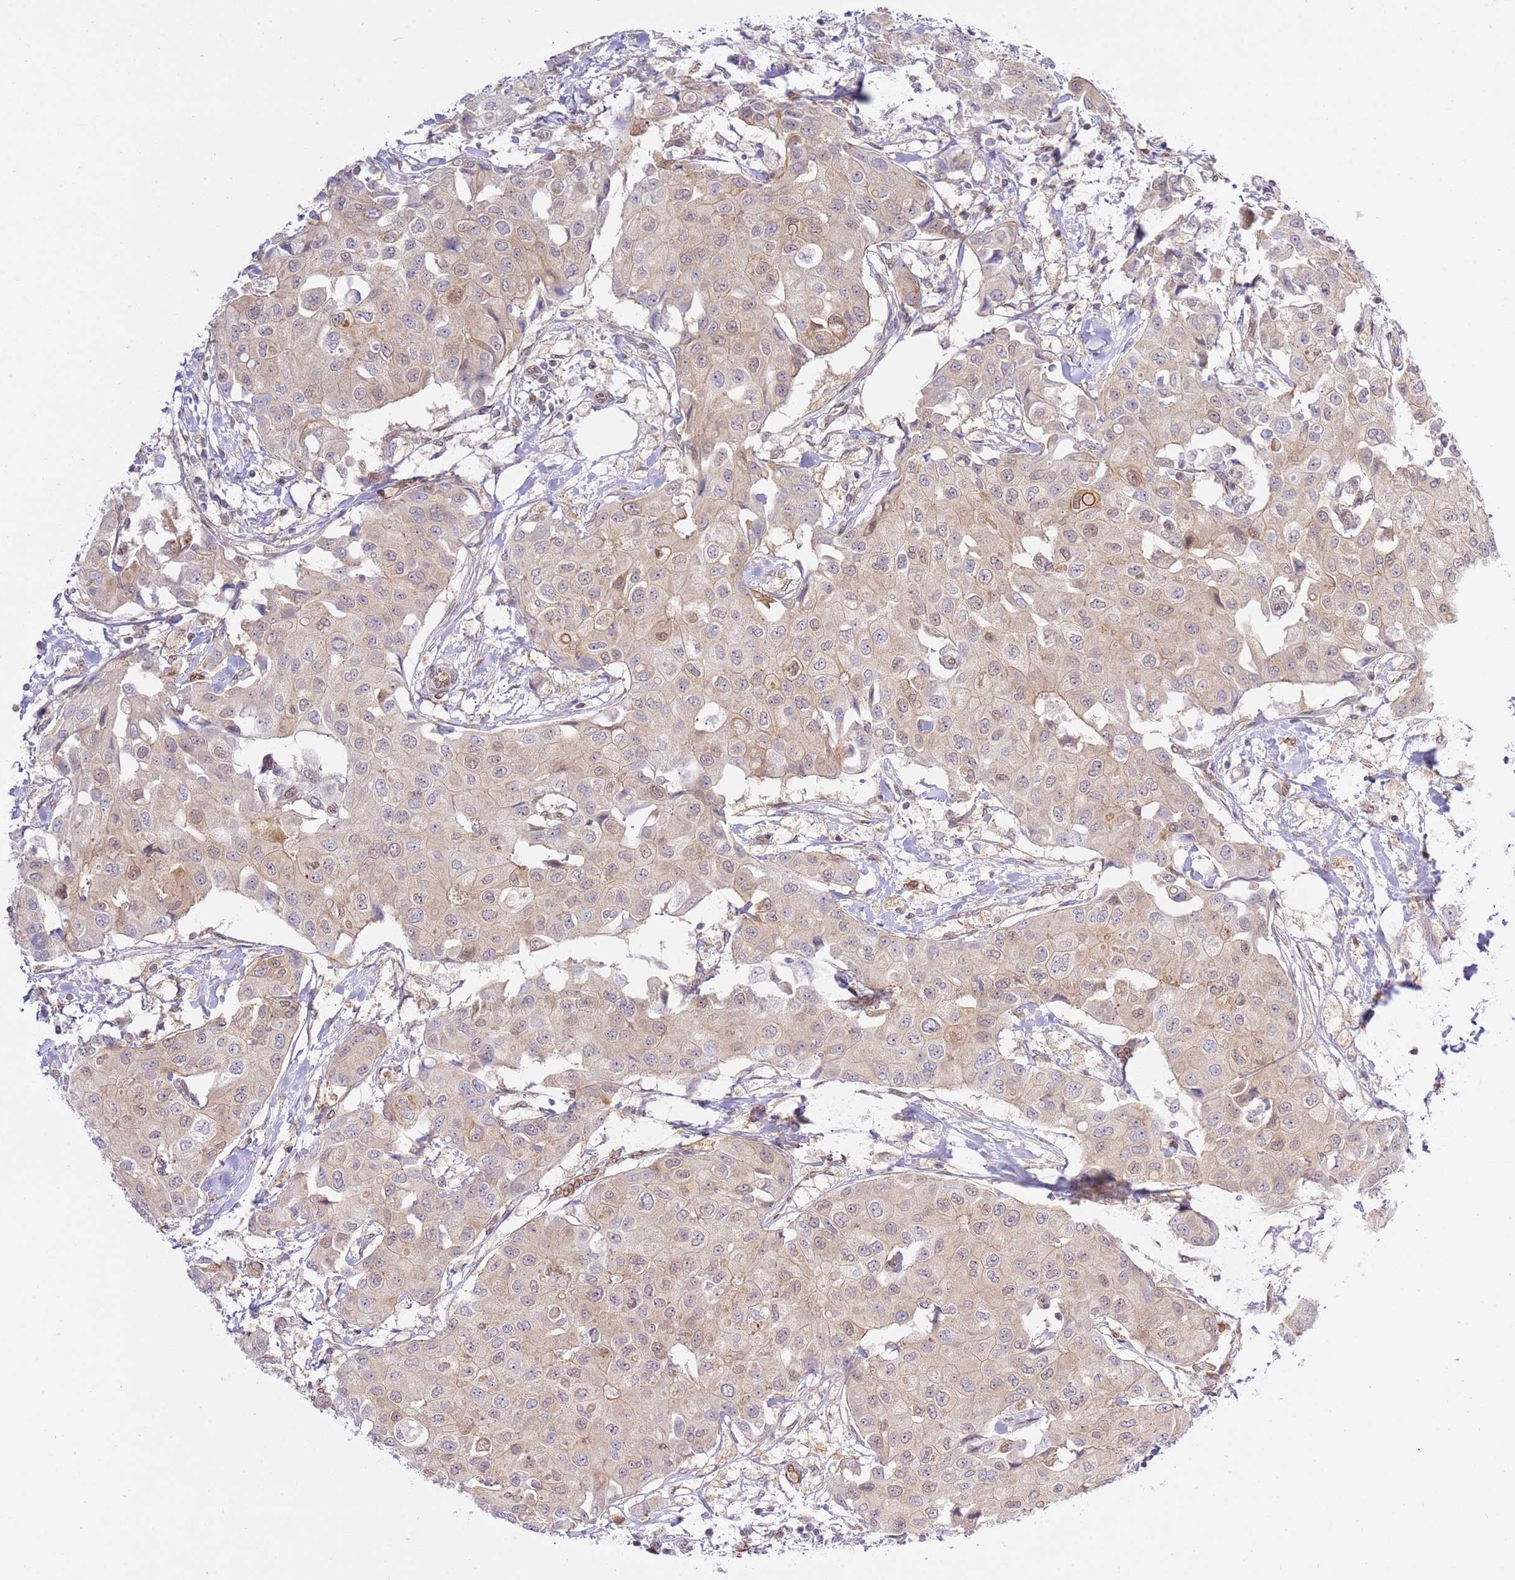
{"staining": {"intensity": "weak", "quantity": "<25%", "location": "nuclear"}, "tissue": "breast cancer", "cell_type": "Tumor cells", "image_type": "cancer", "snomed": [{"axis": "morphology", "description": "Duct carcinoma"}, {"axis": "topography", "description": "Breast"}, {"axis": "topography", "description": "Lymph node"}], "caption": "There is no significant positivity in tumor cells of invasive ductal carcinoma (breast).", "gene": "TRIM37", "patient": {"sex": "female", "age": 80}}